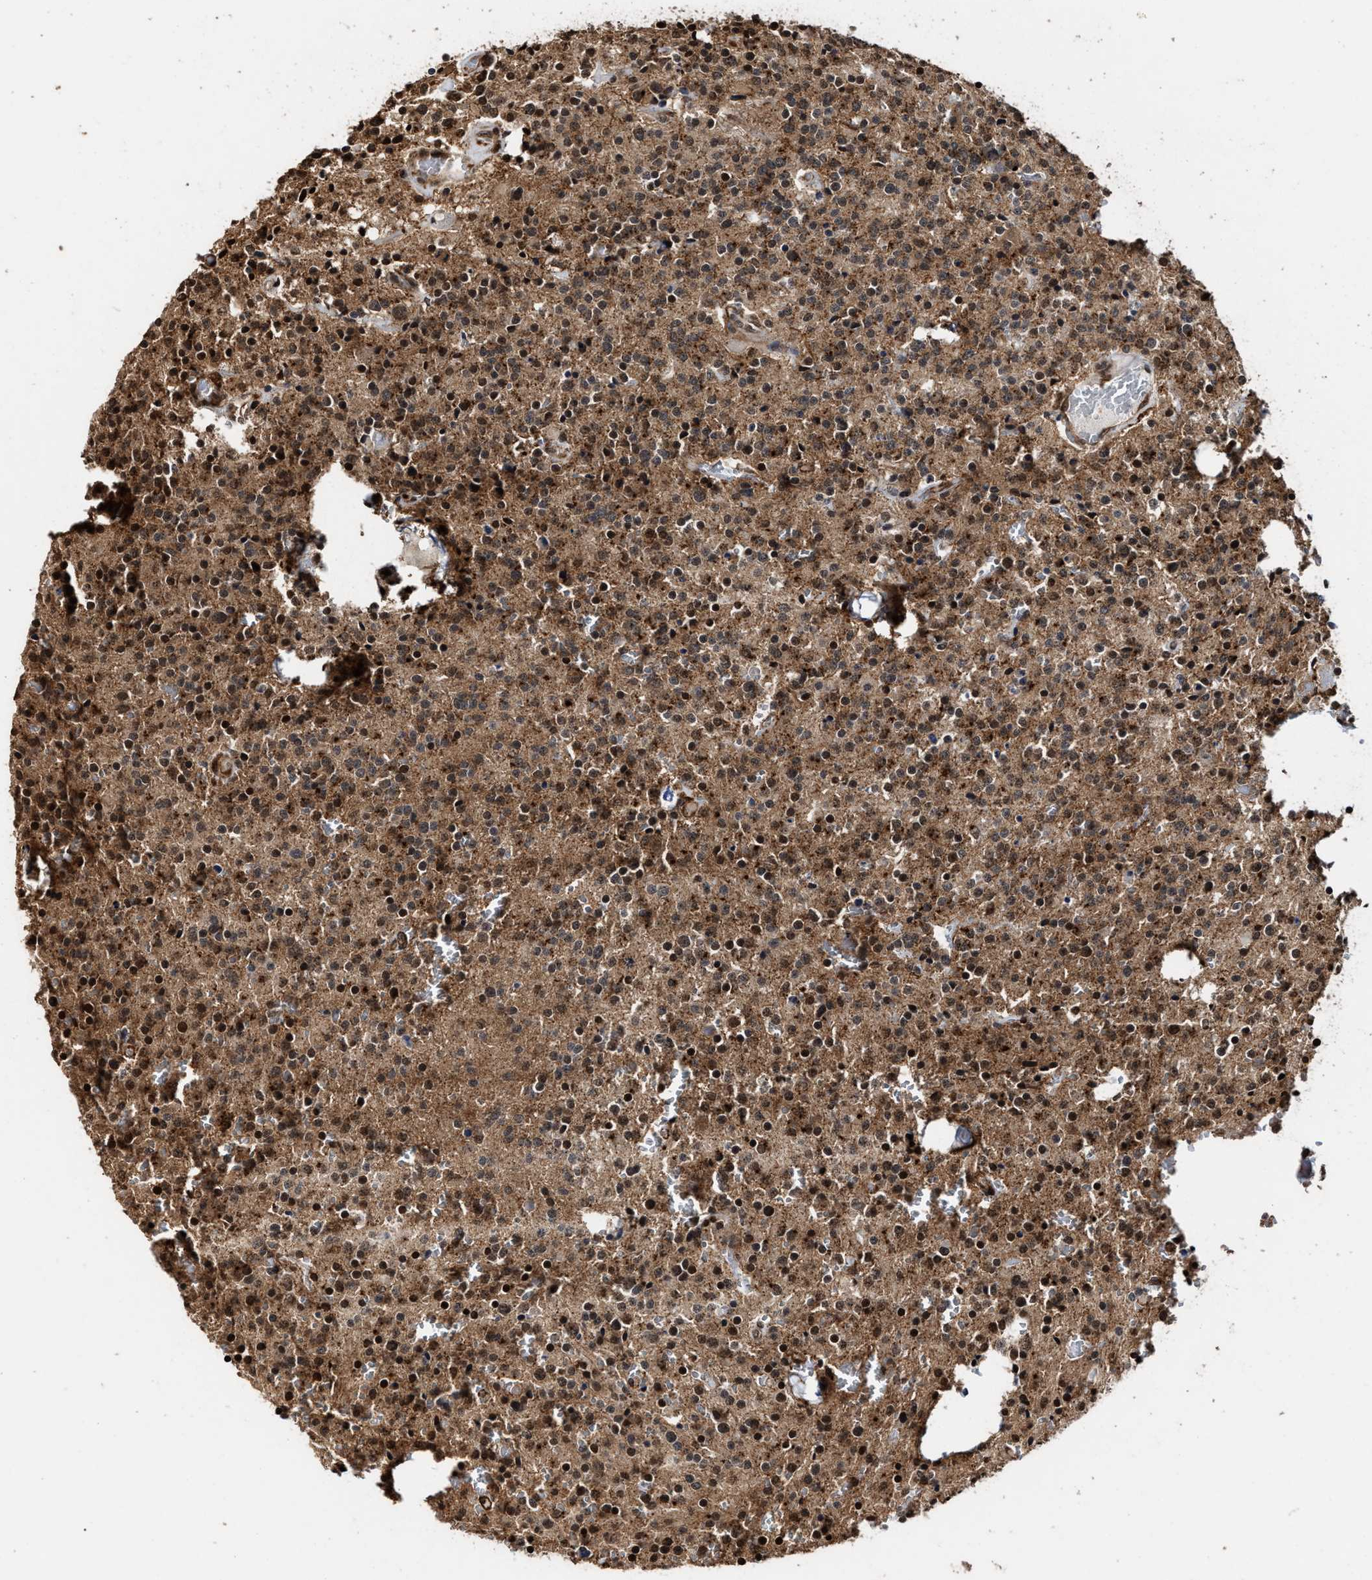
{"staining": {"intensity": "strong", "quantity": ">75%", "location": "cytoplasmic/membranous,nuclear"}, "tissue": "glioma", "cell_type": "Tumor cells", "image_type": "cancer", "snomed": [{"axis": "morphology", "description": "Glioma, malignant, Low grade"}, {"axis": "topography", "description": "Brain"}], "caption": "Protein staining exhibits strong cytoplasmic/membranous and nuclear positivity in about >75% of tumor cells in malignant glioma (low-grade).", "gene": "SEPTIN2", "patient": {"sex": "male", "age": 58}}